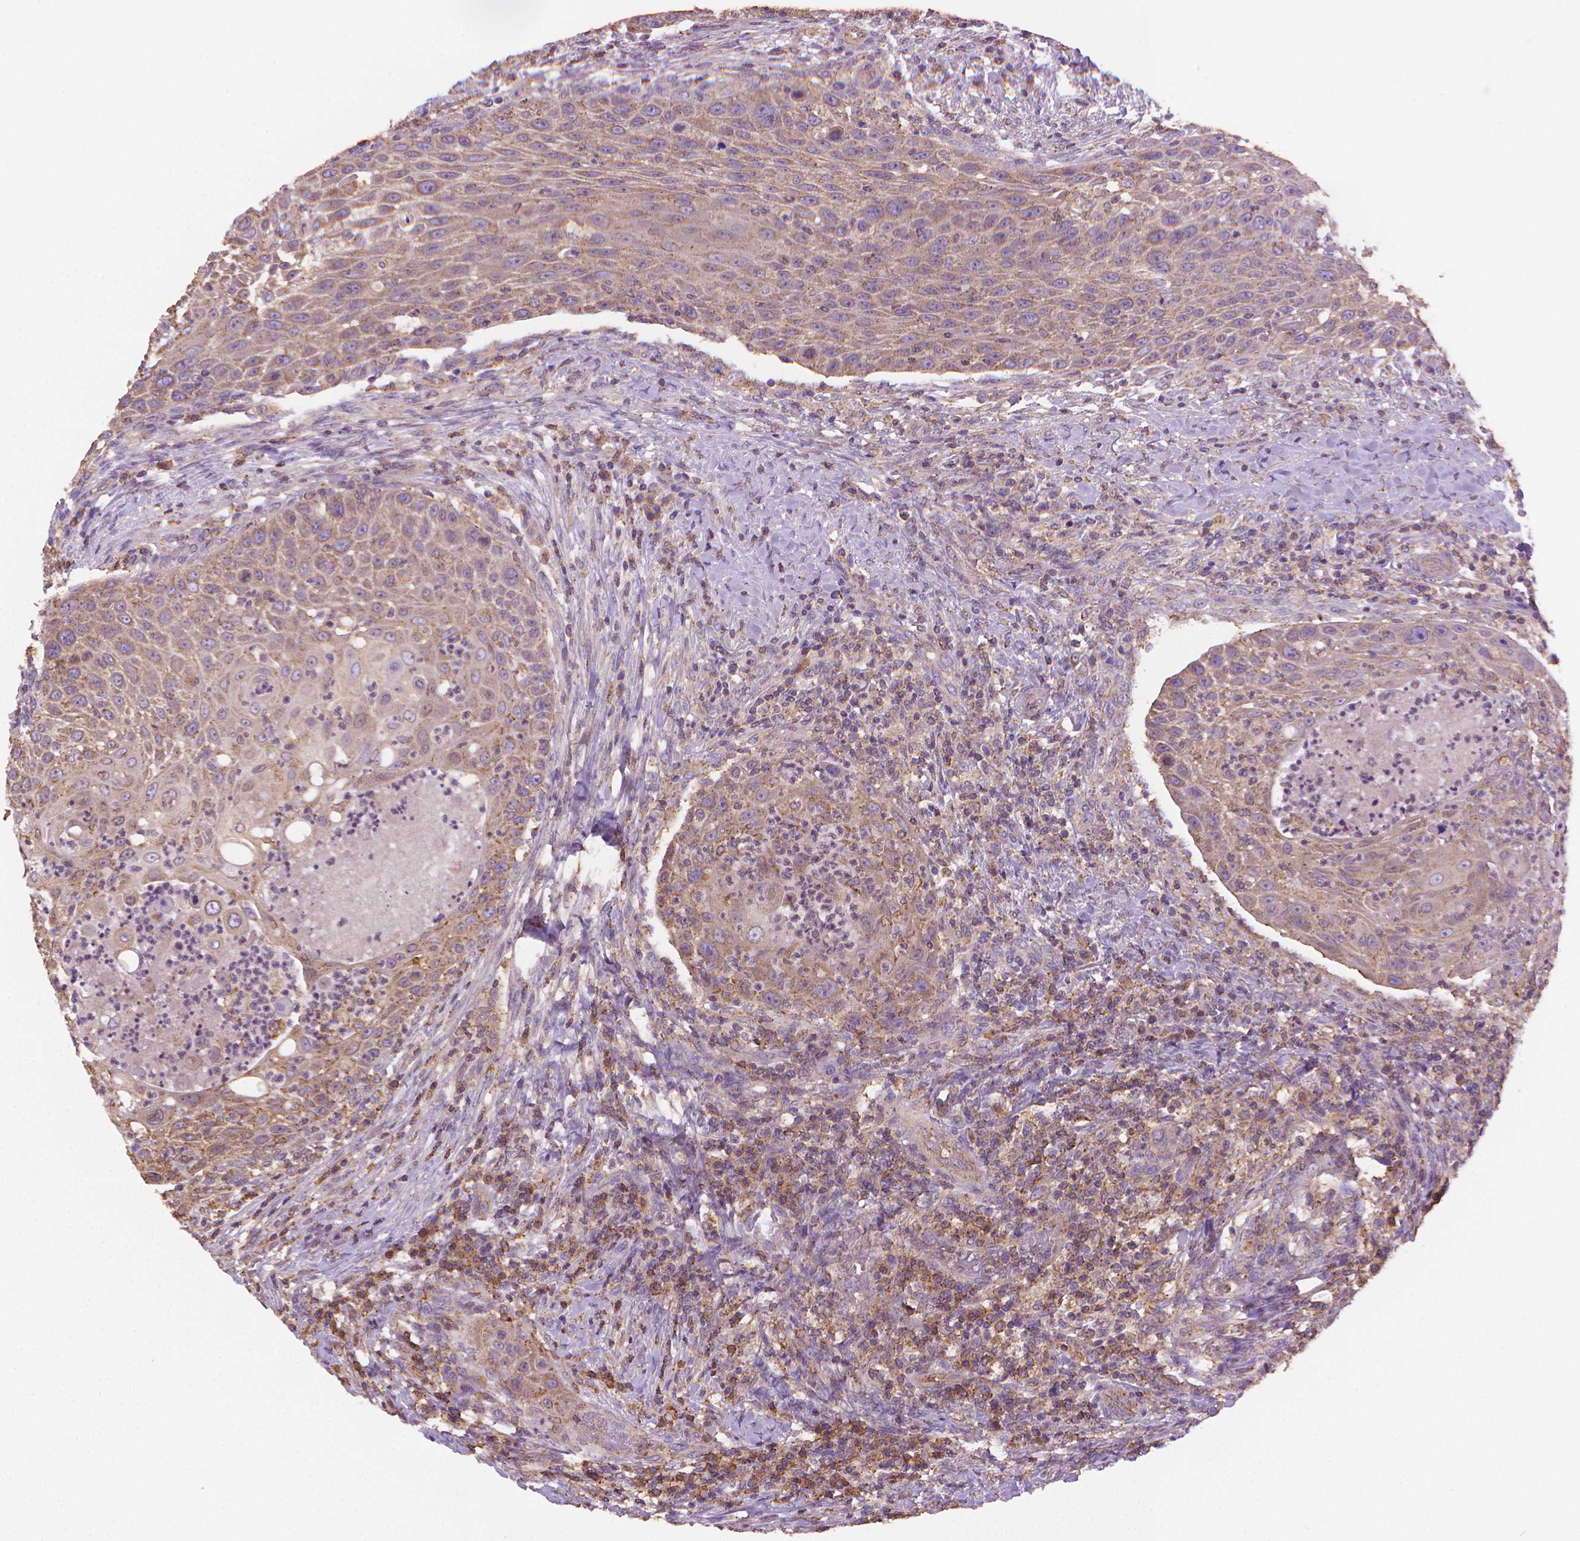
{"staining": {"intensity": "weak", "quantity": ">75%", "location": "cytoplasmic/membranous"}, "tissue": "head and neck cancer", "cell_type": "Tumor cells", "image_type": "cancer", "snomed": [{"axis": "morphology", "description": "Squamous cell carcinoma, NOS"}, {"axis": "topography", "description": "Head-Neck"}], "caption": "Protein analysis of squamous cell carcinoma (head and neck) tissue displays weak cytoplasmic/membranous expression in approximately >75% of tumor cells.", "gene": "SLC51B", "patient": {"sex": "male", "age": 69}}